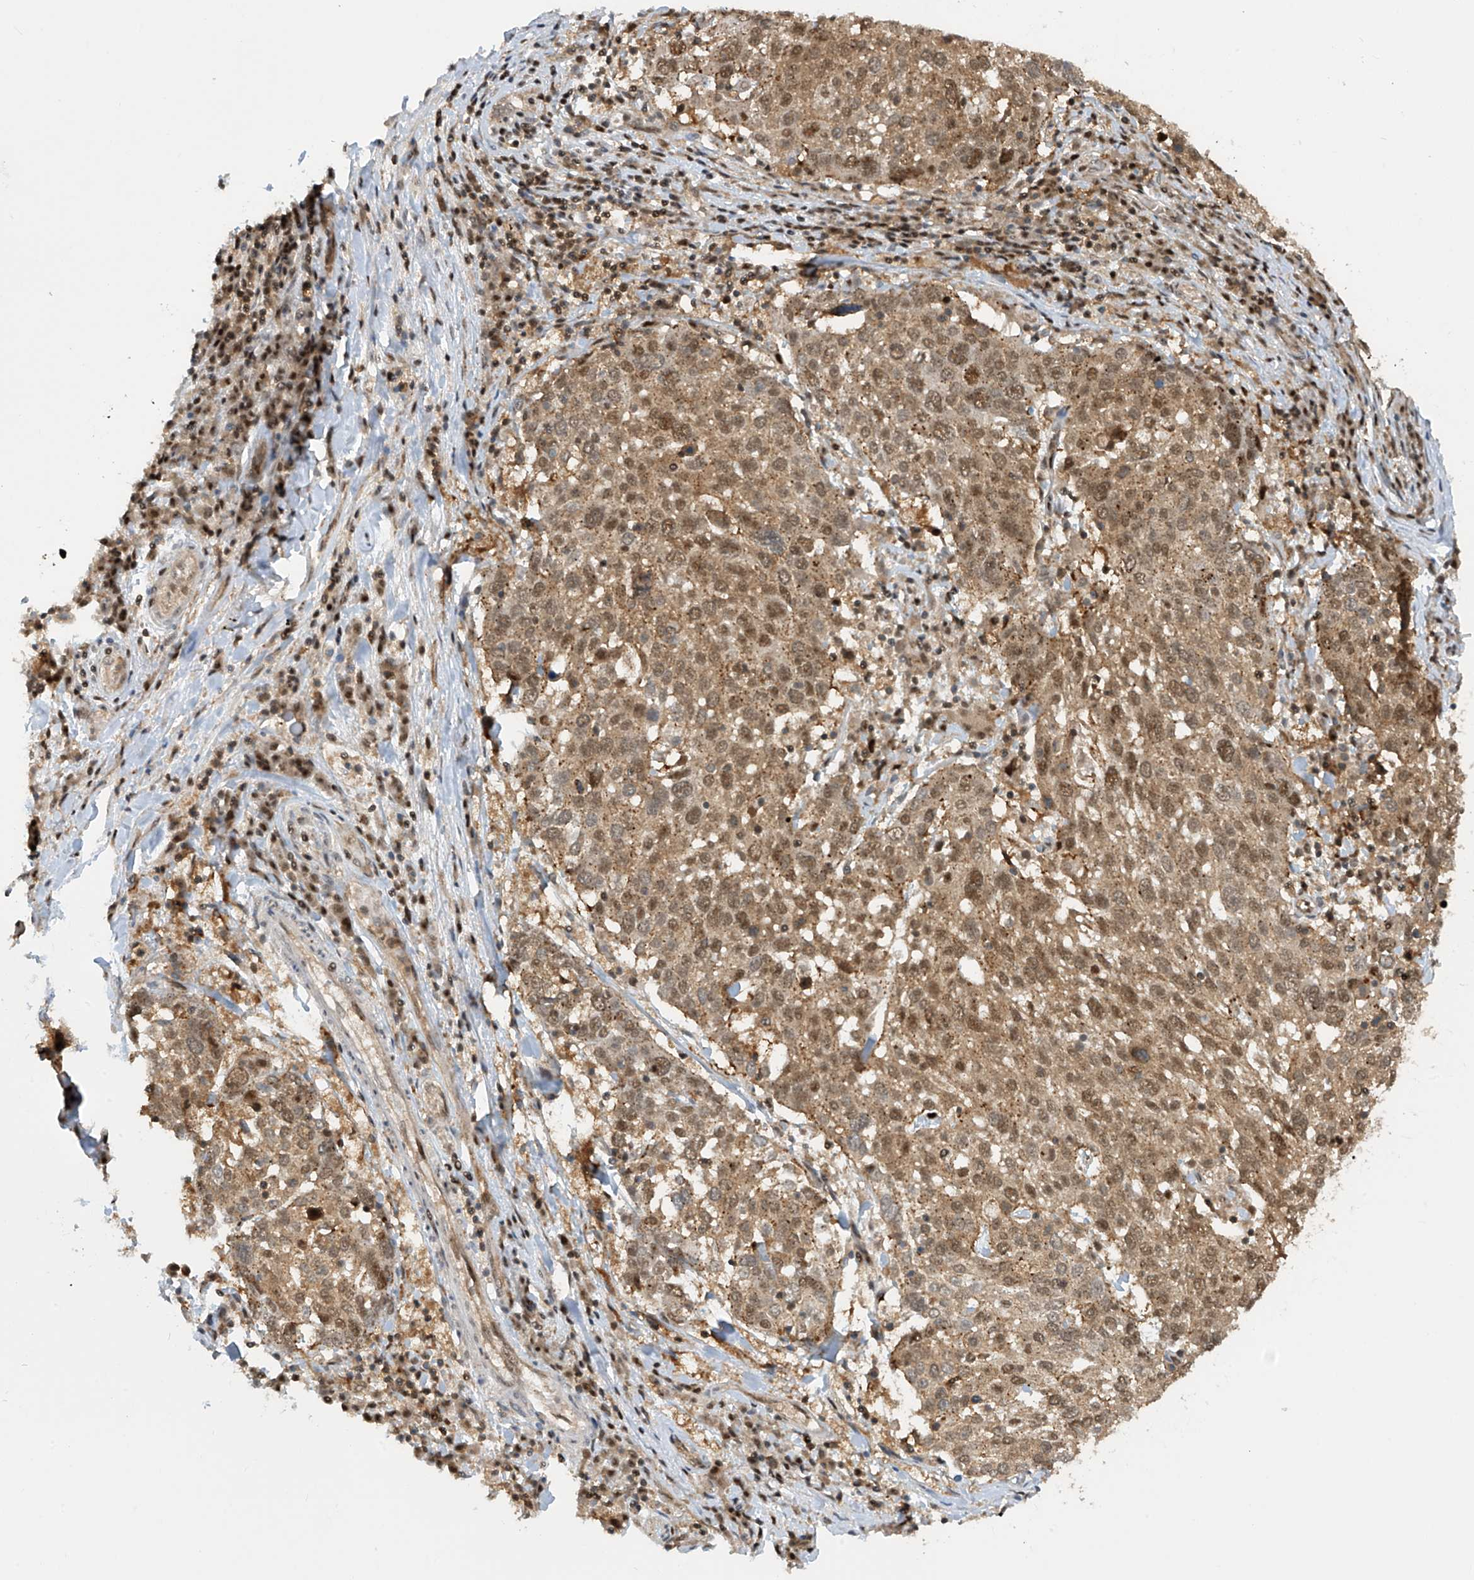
{"staining": {"intensity": "moderate", "quantity": ">75%", "location": "cytoplasmic/membranous,nuclear"}, "tissue": "lung cancer", "cell_type": "Tumor cells", "image_type": "cancer", "snomed": [{"axis": "morphology", "description": "Squamous cell carcinoma, NOS"}, {"axis": "topography", "description": "Lung"}], "caption": "Squamous cell carcinoma (lung) stained for a protein shows moderate cytoplasmic/membranous and nuclear positivity in tumor cells.", "gene": "LAGE3", "patient": {"sex": "male", "age": 65}}